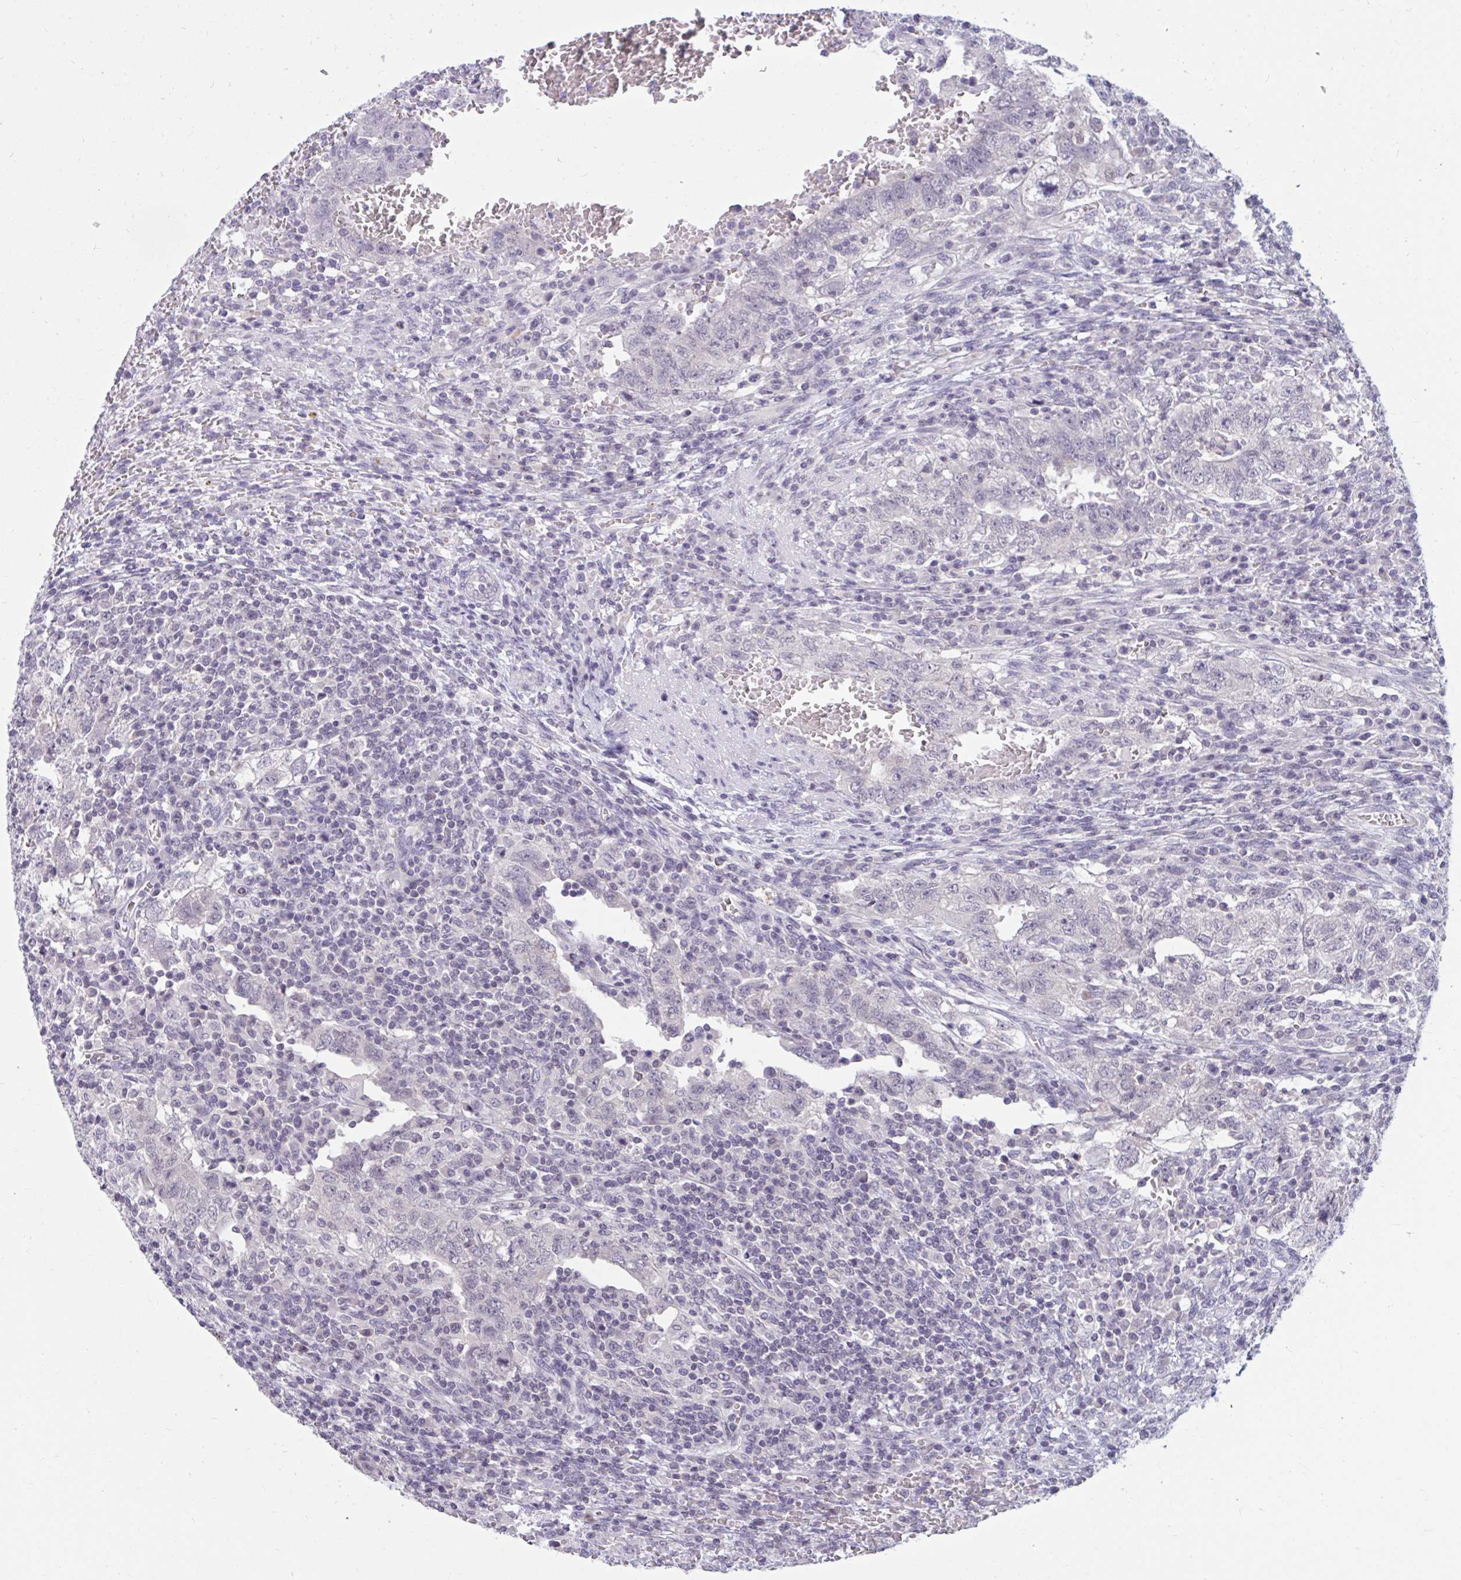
{"staining": {"intensity": "negative", "quantity": "none", "location": "none"}, "tissue": "testis cancer", "cell_type": "Tumor cells", "image_type": "cancer", "snomed": [{"axis": "morphology", "description": "Carcinoma, Embryonal, NOS"}, {"axis": "topography", "description": "Testis"}], "caption": "Human testis embryonal carcinoma stained for a protein using immunohistochemistry exhibits no positivity in tumor cells.", "gene": "ARPP19", "patient": {"sex": "male", "age": 26}}